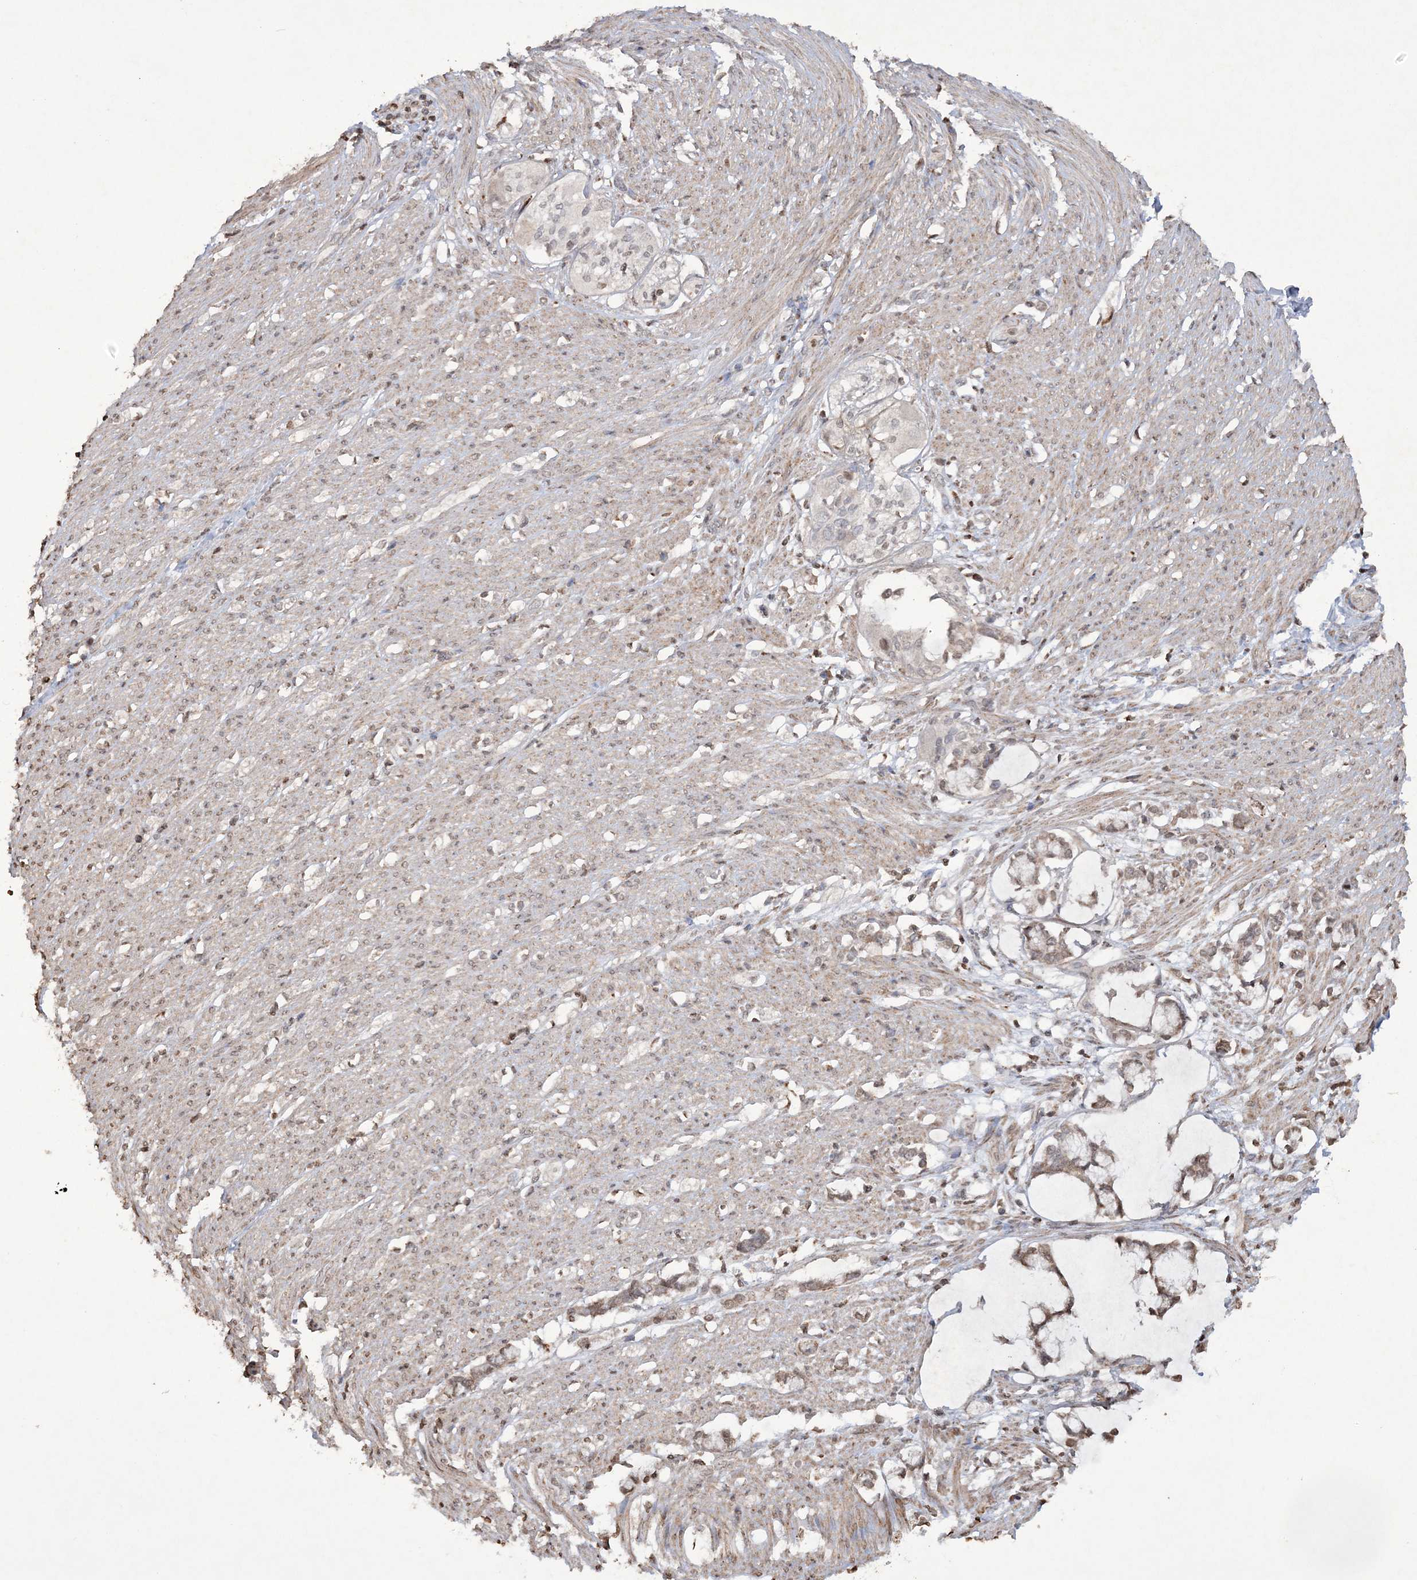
{"staining": {"intensity": "moderate", "quantity": "25%-75%", "location": "cytoplasmic/membranous,nuclear"}, "tissue": "smooth muscle", "cell_type": "Smooth muscle cells", "image_type": "normal", "snomed": [{"axis": "morphology", "description": "Normal tissue, NOS"}, {"axis": "morphology", "description": "Adenocarcinoma, NOS"}, {"axis": "topography", "description": "Colon"}, {"axis": "topography", "description": "Peripheral nerve tissue"}], "caption": "This is an image of IHC staining of normal smooth muscle, which shows moderate staining in the cytoplasmic/membranous,nuclear of smooth muscle cells.", "gene": "TTC7A", "patient": {"sex": "male", "age": 14}}